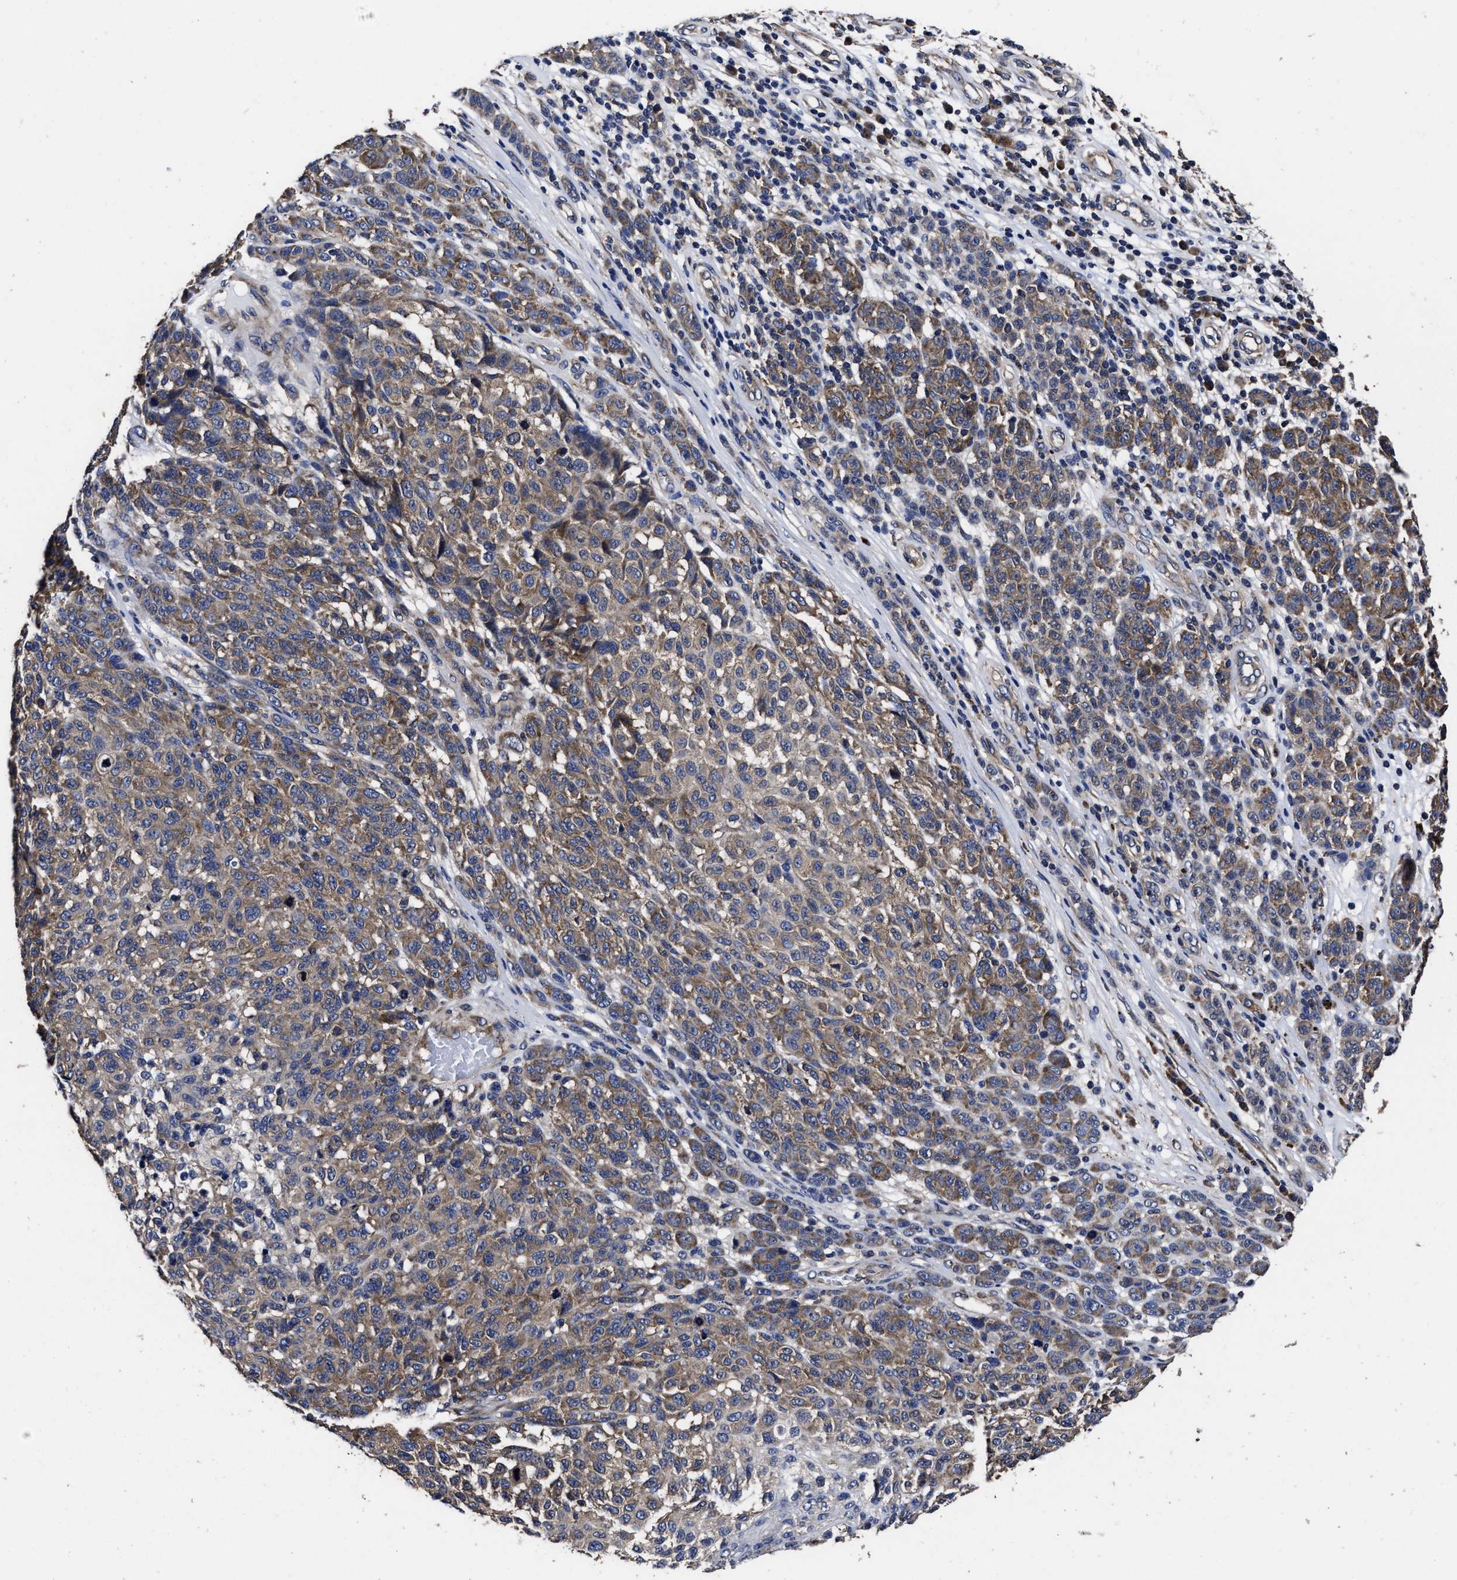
{"staining": {"intensity": "moderate", "quantity": "<25%", "location": "cytoplasmic/membranous"}, "tissue": "melanoma", "cell_type": "Tumor cells", "image_type": "cancer", "snomed": [{"axis": "morphology", "description": "Malignant melanoma, NOS"}, {"axis": "topography", "description": "Skin"}], "caption": "Immunohistochemical staining of malignant melanoma shows low levels of moderate cytoplasmic/membranous protein positivity in approximately <25% of tumor cells.", "gene": "AVEN", "patient": {"sex": "male", "age": 59}}